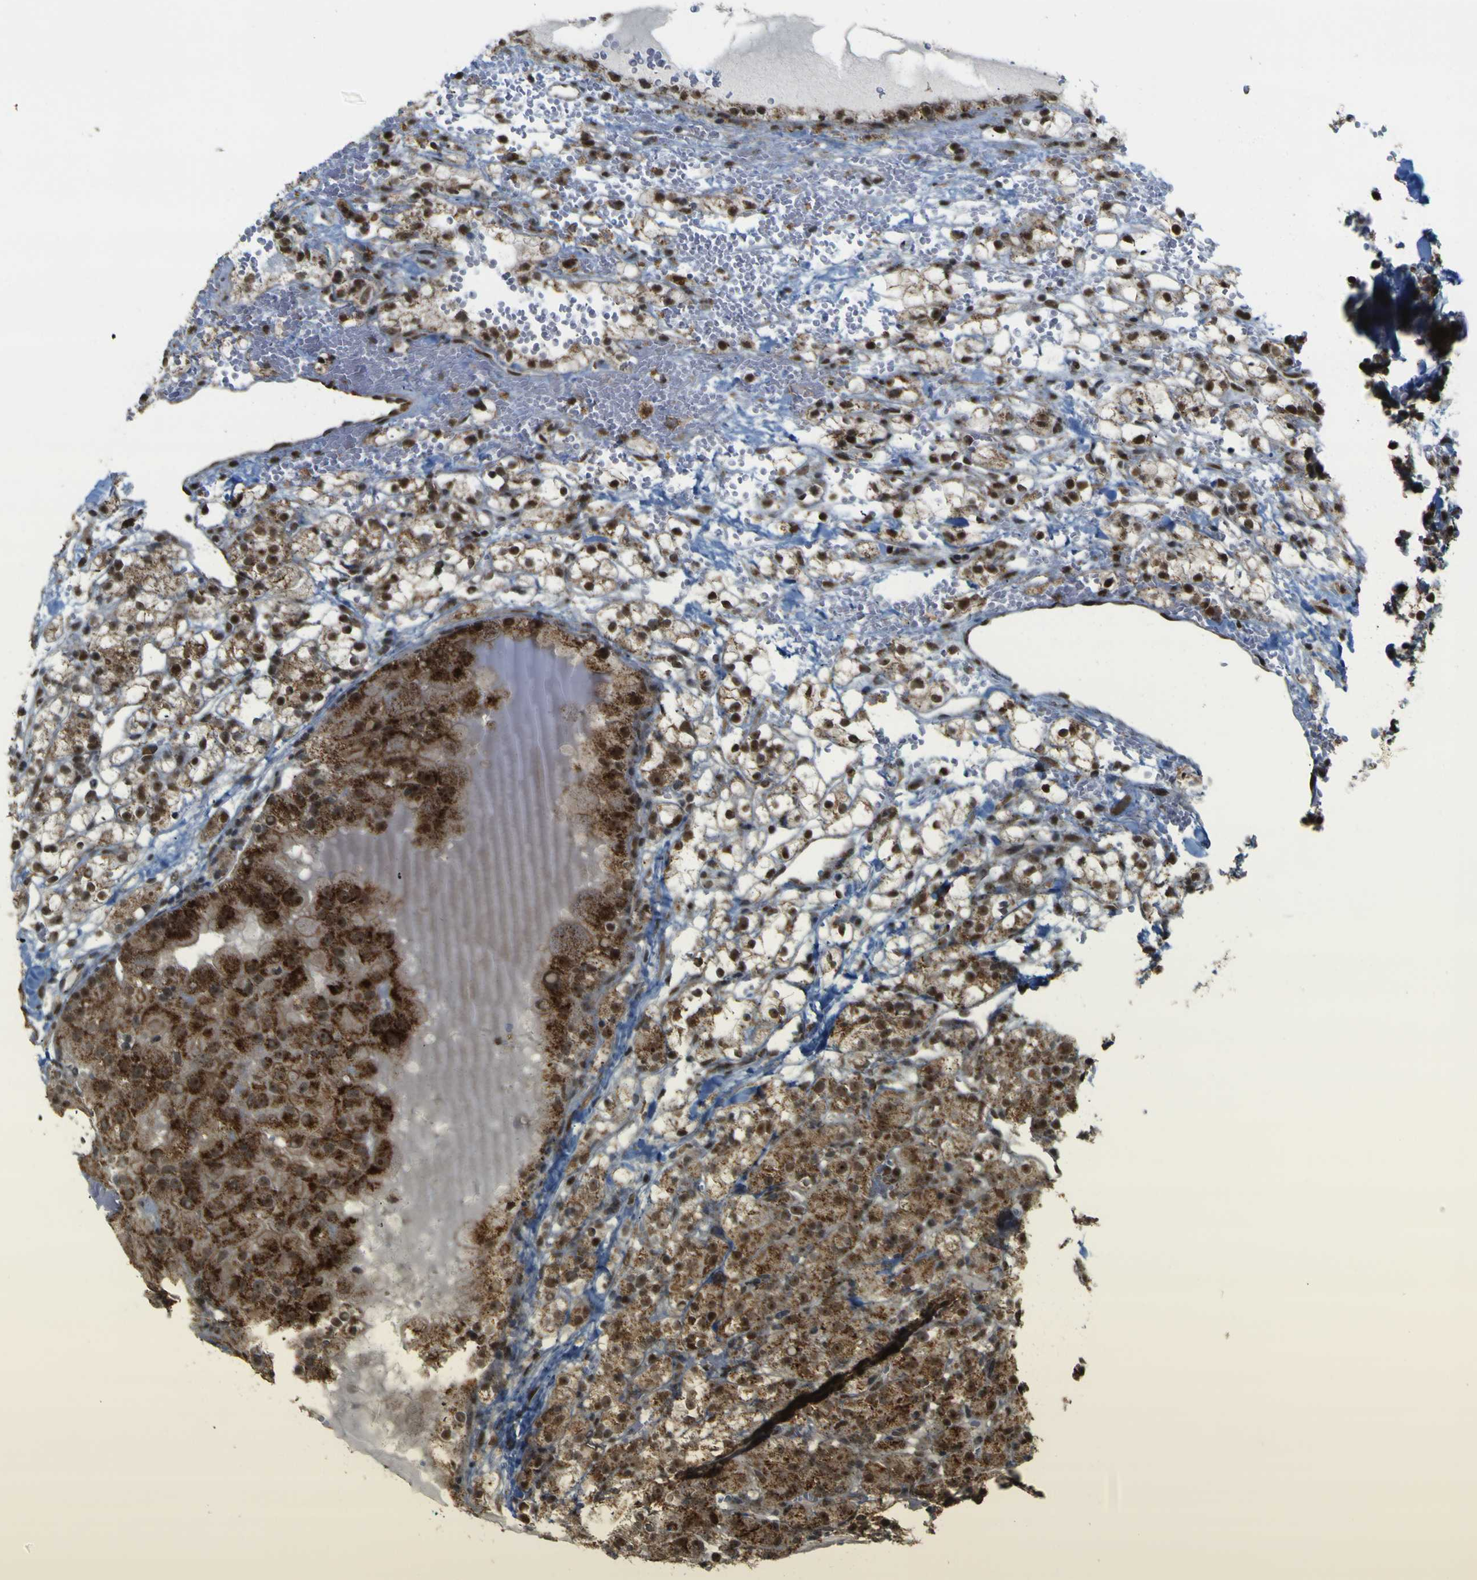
{"staining": {"intensity": "strong", "quantity": ">75%", "location": "cytoplasmic/membranous,nuclear"}, "tissue": "renal cancer", "cell_type": "Tumor cells", "image_type": "cancer", "snomed": [{"axis": "morphology", "description": "Adenocarcinoma, NOS"}, {"axis": "topography", "description": "Kidney"}], "caption": "Immunohistochemistry (IHC) of human renal cancer (adenocarcinoma) shows high levels of strong cytoplasmic/membranous and nuclear positivity in about >75% of tumor cells.", "gene": "ACBD5", "patient": {"sex": "male", "age": 61}}